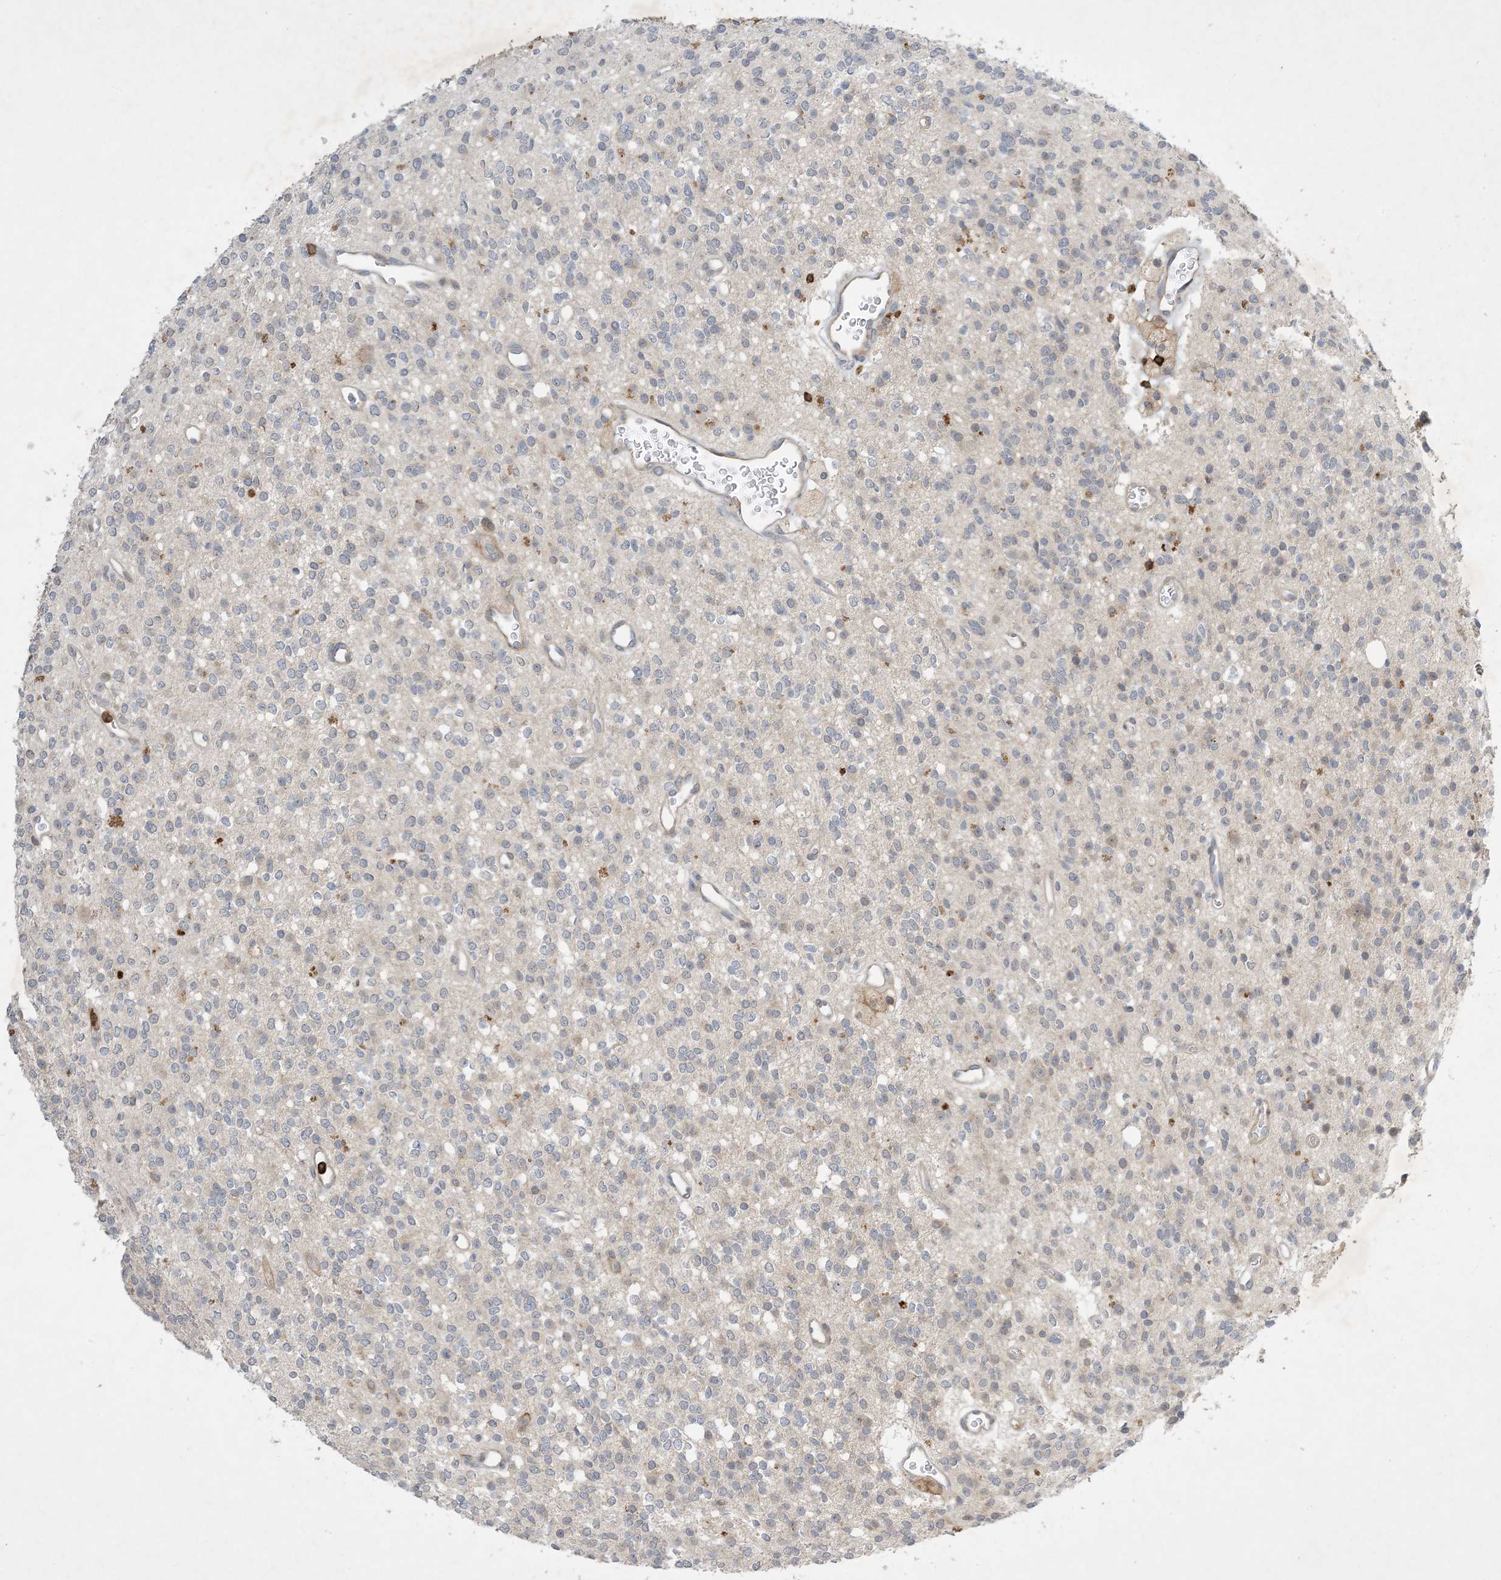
{"staining": {"intensity": "negative", "quantity": "none", "location": "none"}, "tissue": "glioma", "cell_type": "Tumor cells", "image_type": "cancer", "snomed": [{"axis": "morphology", "description": "Glioma, malignant, High grade"}, {"axis": "topography", "description": "Brain"}], "caption": "IHC histopathology image of neoplastic tissue: glioma stained with DAB (3,3'-diaminobenzidine) reveals no significant protein positivity in tumor cells.", "gene": "AK9", "patient": {"sex": "male", "age": 34}}